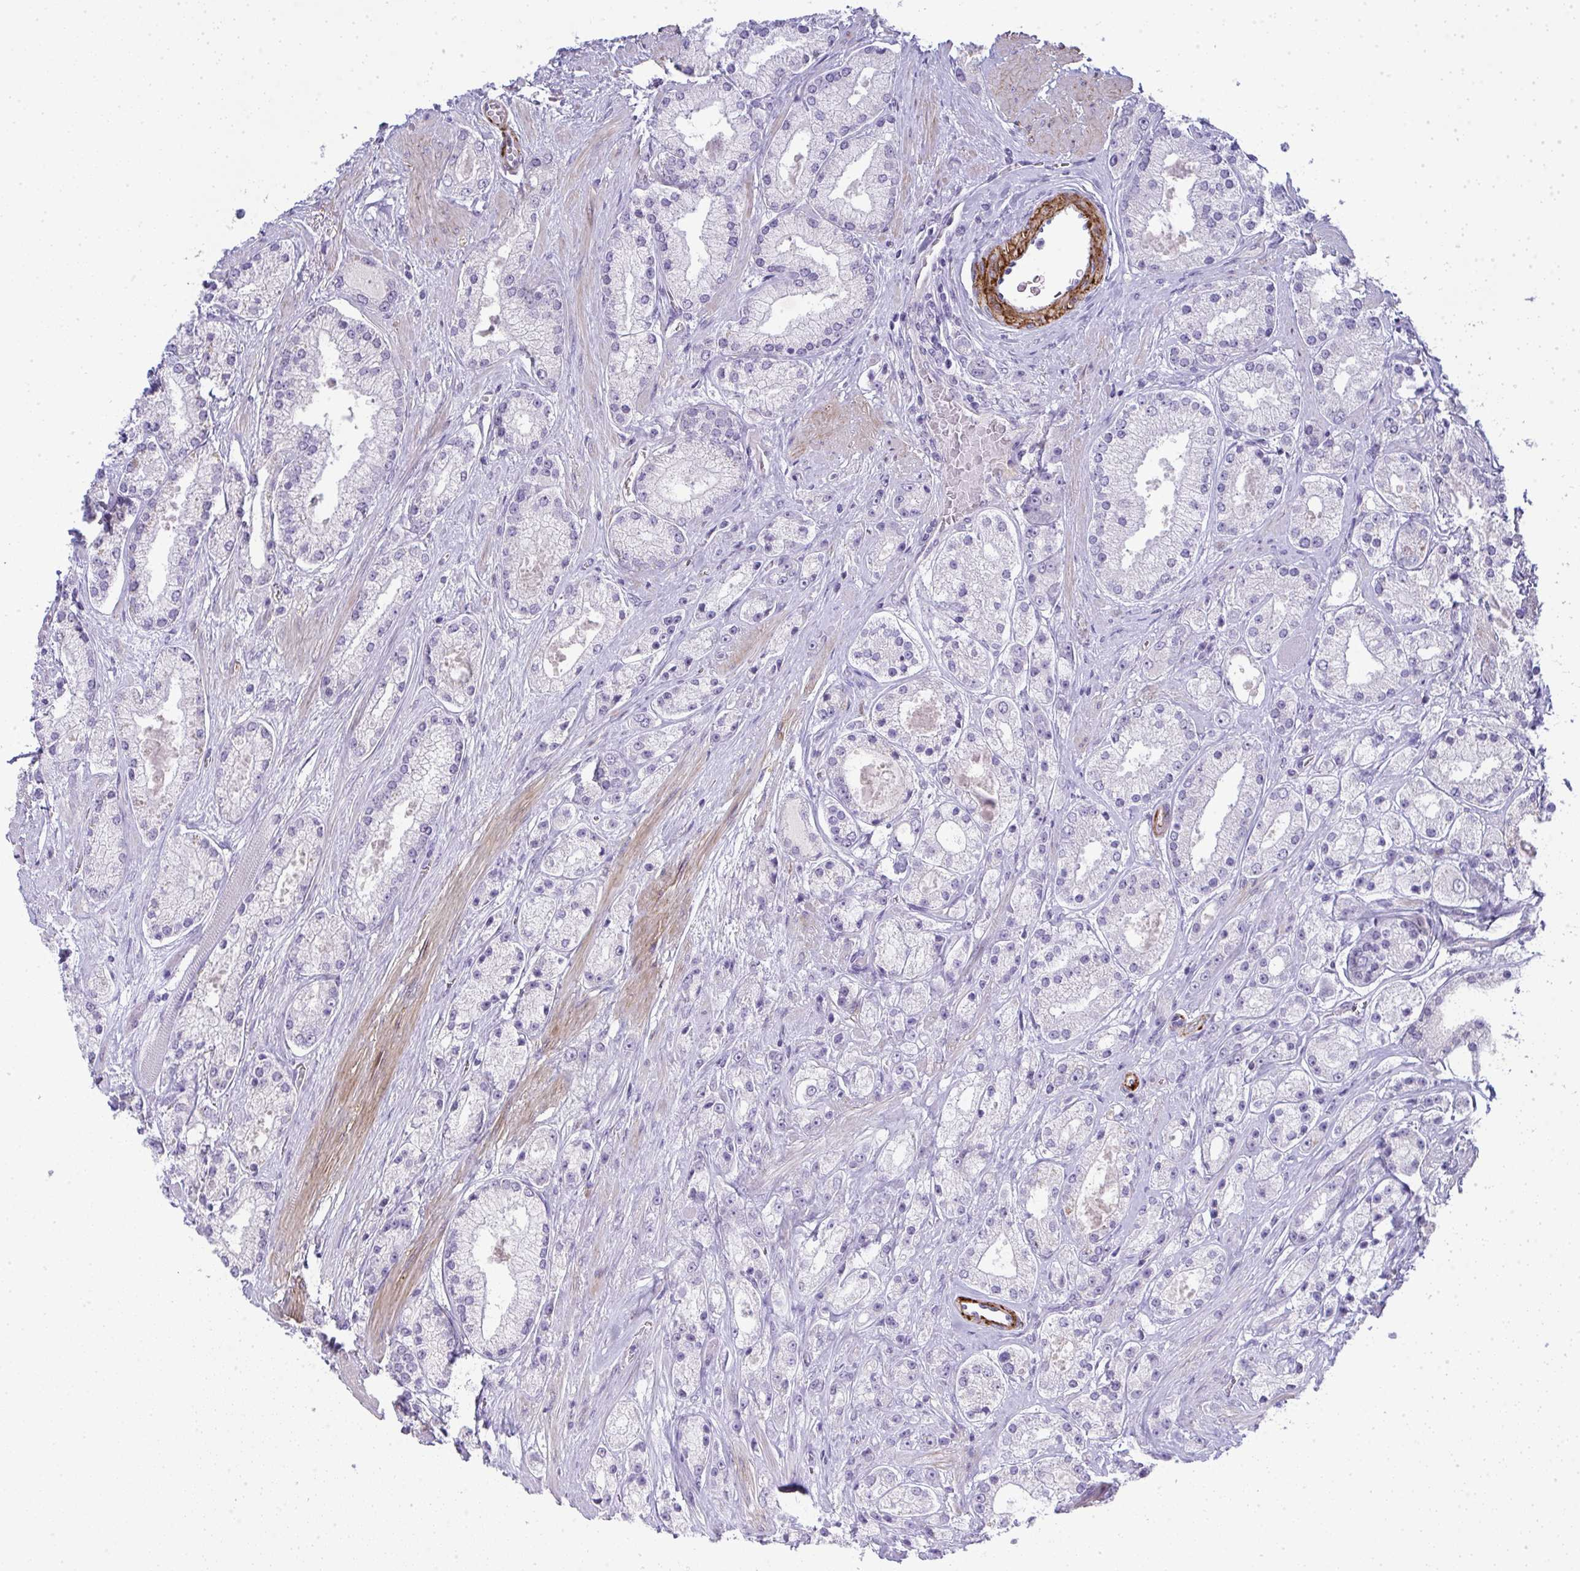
{"staining": {"intensity": "negative", "quantity": "none", "location": "none"}, "tissue": "prostate cancer", "cell_type": "Tumor cells", "image_type": "cancer", "snomed": [{"axis": "morphology", "description": "Adenocarcinoma, High grade"}, {"axis": "topography", "description": "Prostate"}], "caption": "DAB (3,3'-diaminobenzidine) immunohistochemical staining of prostate cancer (high-grade adenocarcinoma) displays no significant staining in tumor cells. Brightfield microscopy of immunohistochemistry (IHC) stained with DAB (3,3'-diaminobenzidine) (brown) and hematoxylin (blue), captured at high magnification.", "gene": "UBE2S", "patient": {"sex": "male", "age": 67}}